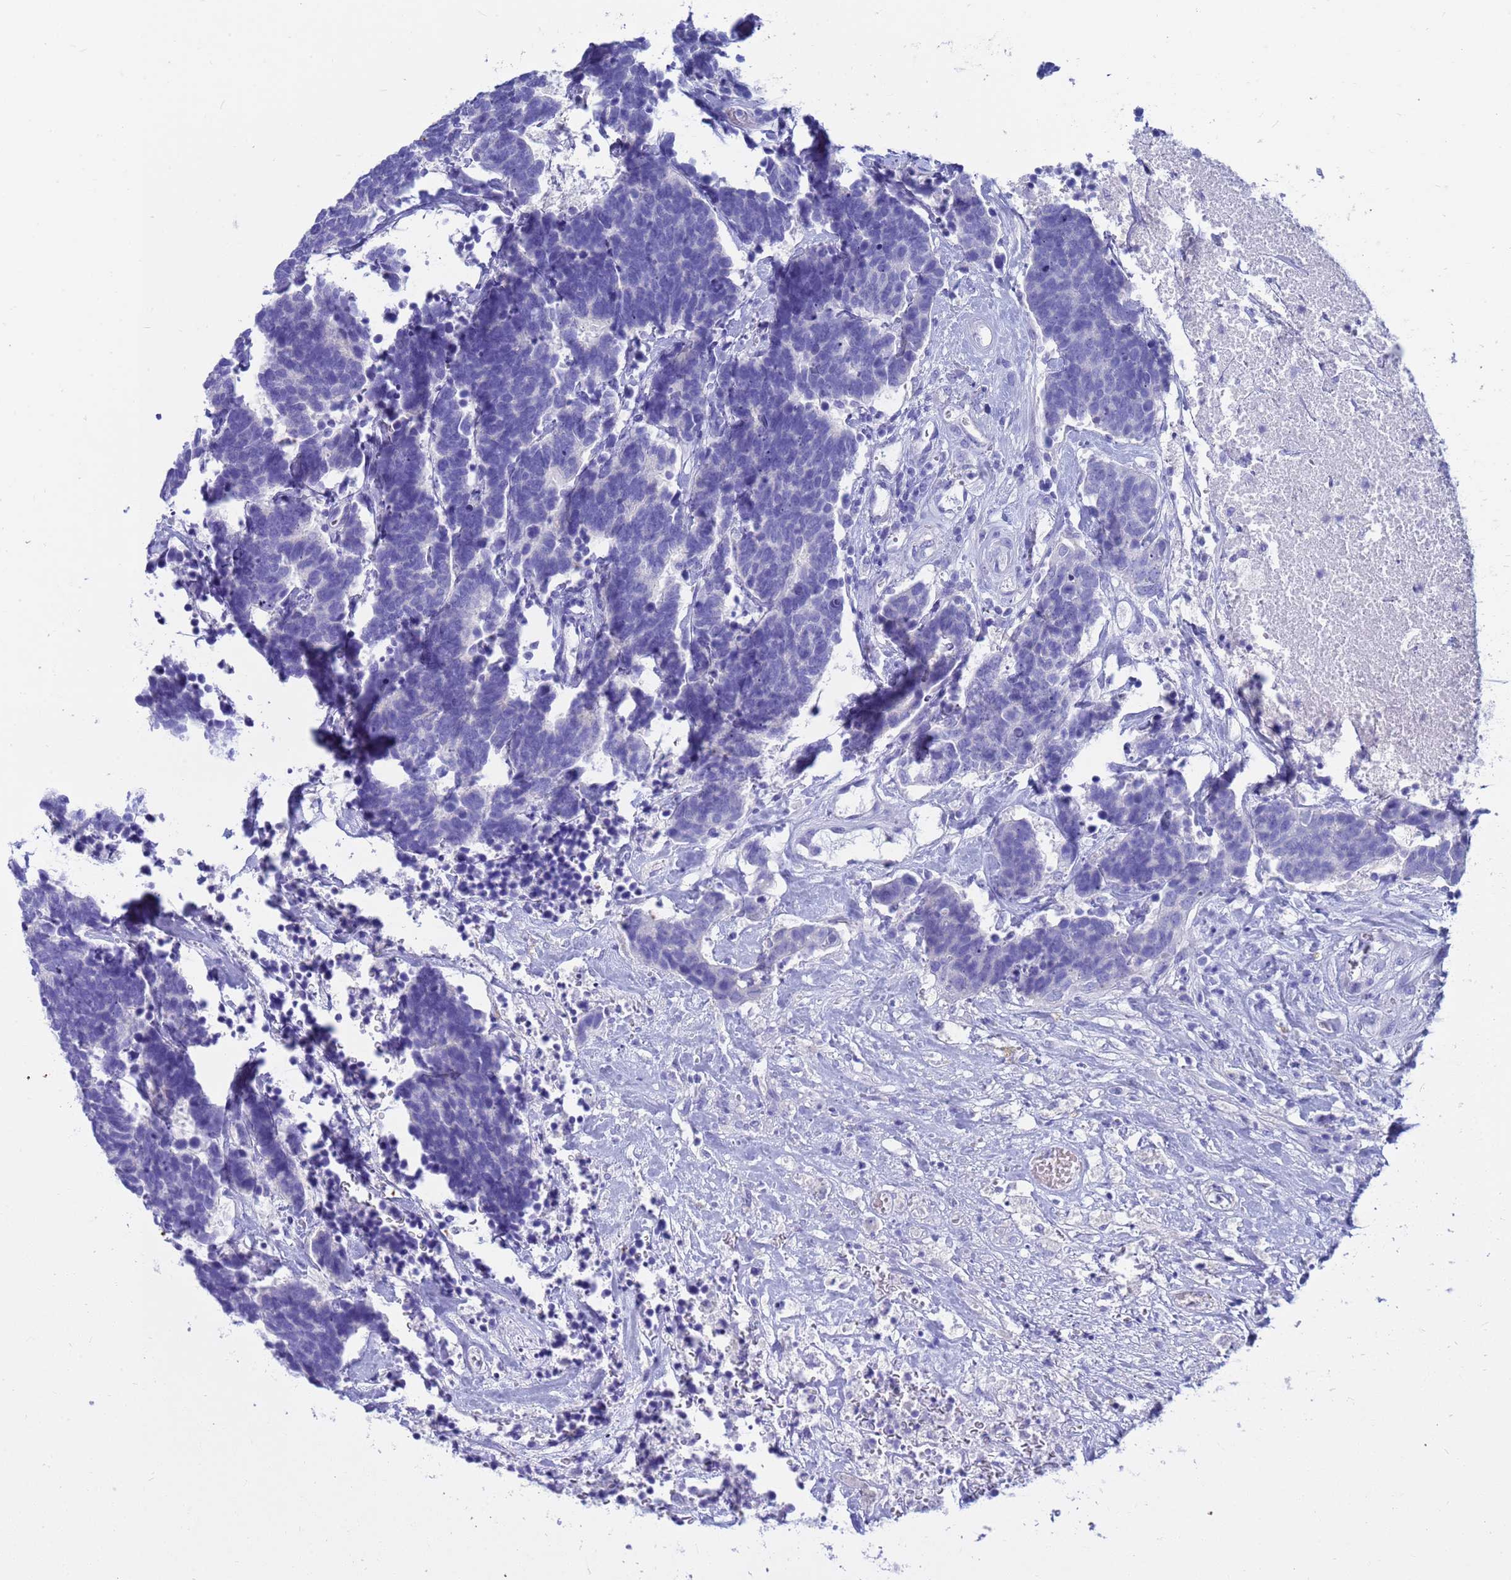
{"staining": {"intensity": "negative", "quantity": "none", "location": "none"}, "tissue": "carcinoid", "cell_type": "Tumor cells", "image_type": "cancer", "snomed": [{"axis": "morphology", "description": "Carcinoma, NOS"}, {"axis": "morphology", "description": "Carcinoid, malignant, NOS"}, {"axis": "topography", "description": "Urinary bladder"}], "caption": "Tumor cells are negative for brown protein staining in carcinoid. Nuclei are stained in blue.", "gene": "SYCN", "patient": {"sex": "male", "age": 57}}